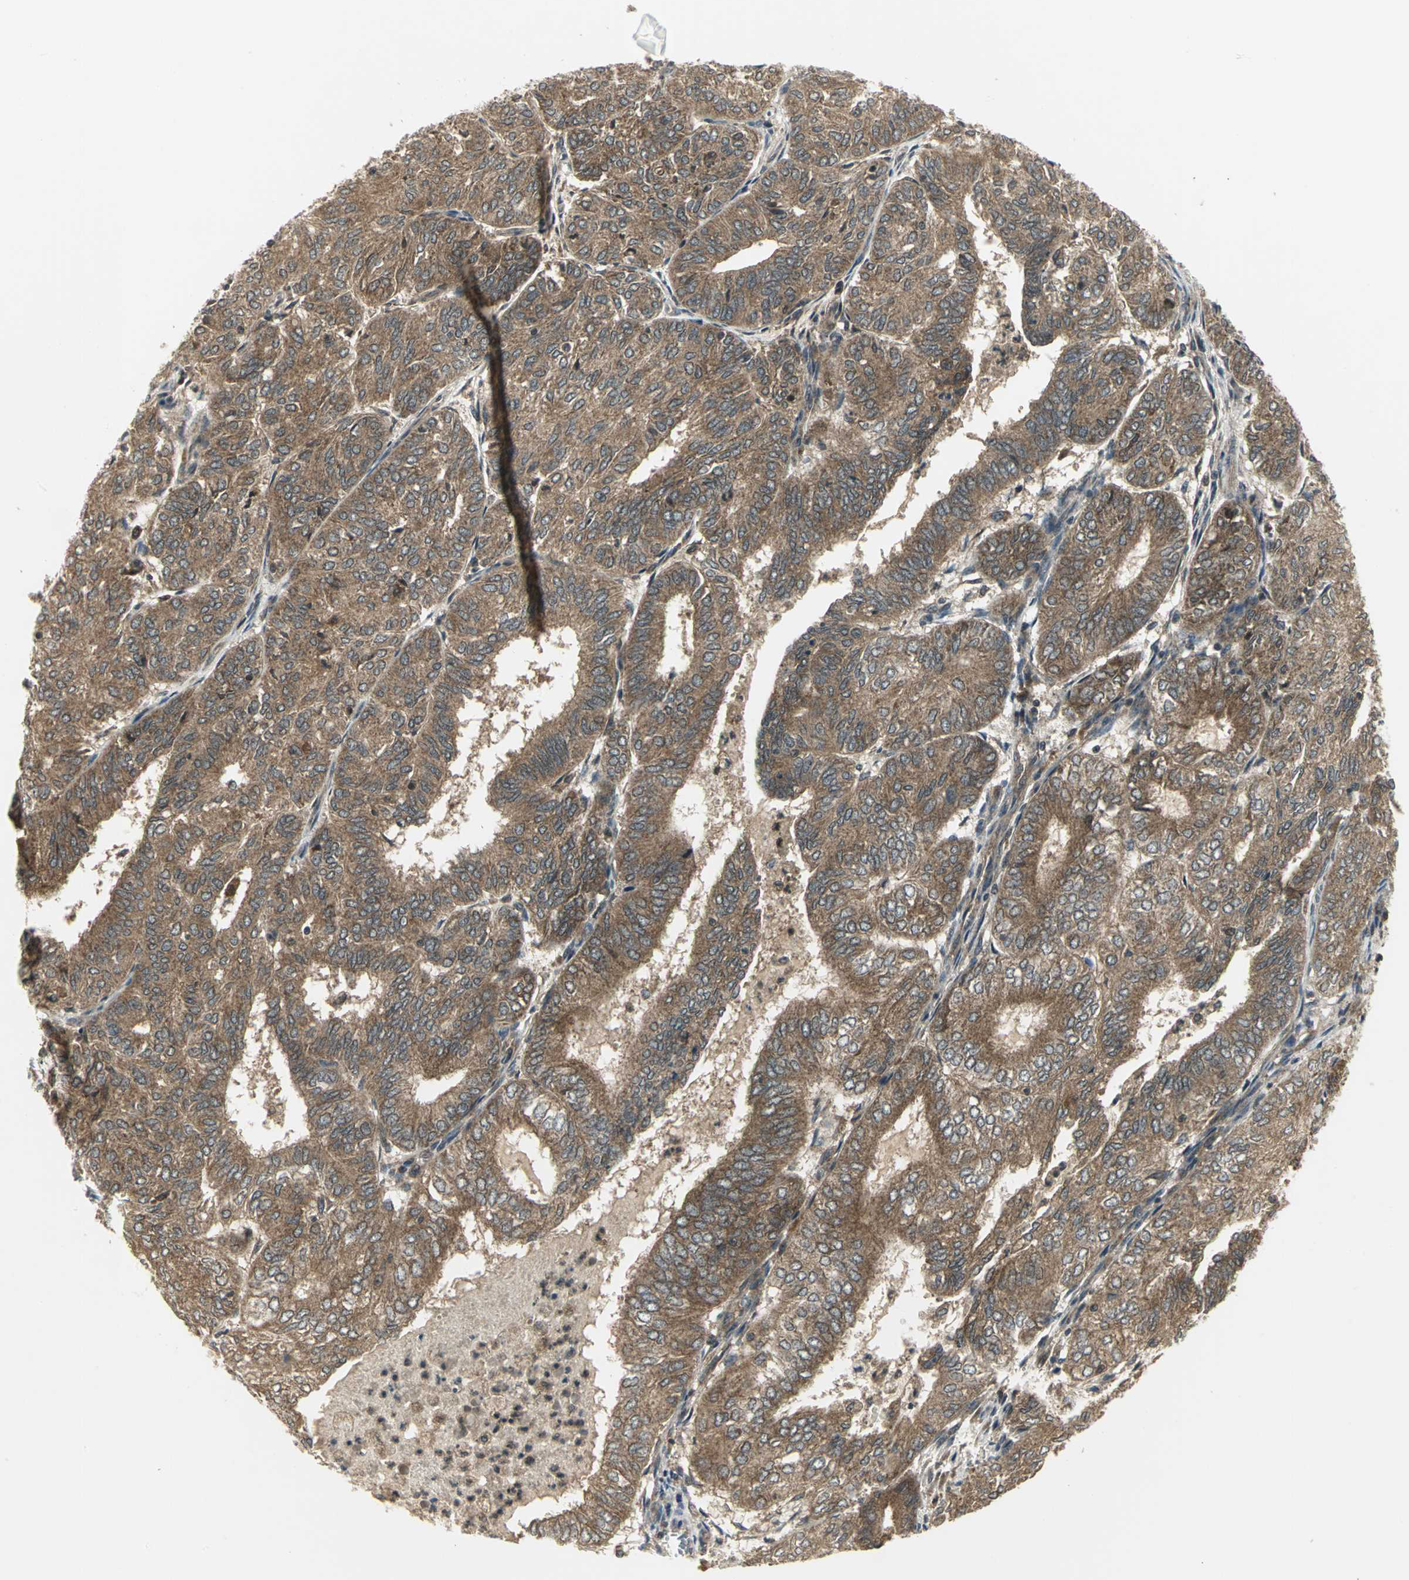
{"staining": {"intensity": "moderate", "quantity": ">75%", "location": "cytoplasmic/membranous"}, "tissue": "endometrial cancer", "cell_type": "Tumor cells", "image_type": "cancer", "snomed": [{"axis": "morphology", "description": "Adenocarcinoma, NOS"}, {"axis": "topography", "description": "Uterus"}], "caption": "This is a photomicrograph of IHC staining of endometrial cancer, which shows moderate positivity in the cytoplasmic/membranous of tumor cells.", "gene": "MAPK8IP3", "patient": {"sex": "female", "age": 60}}